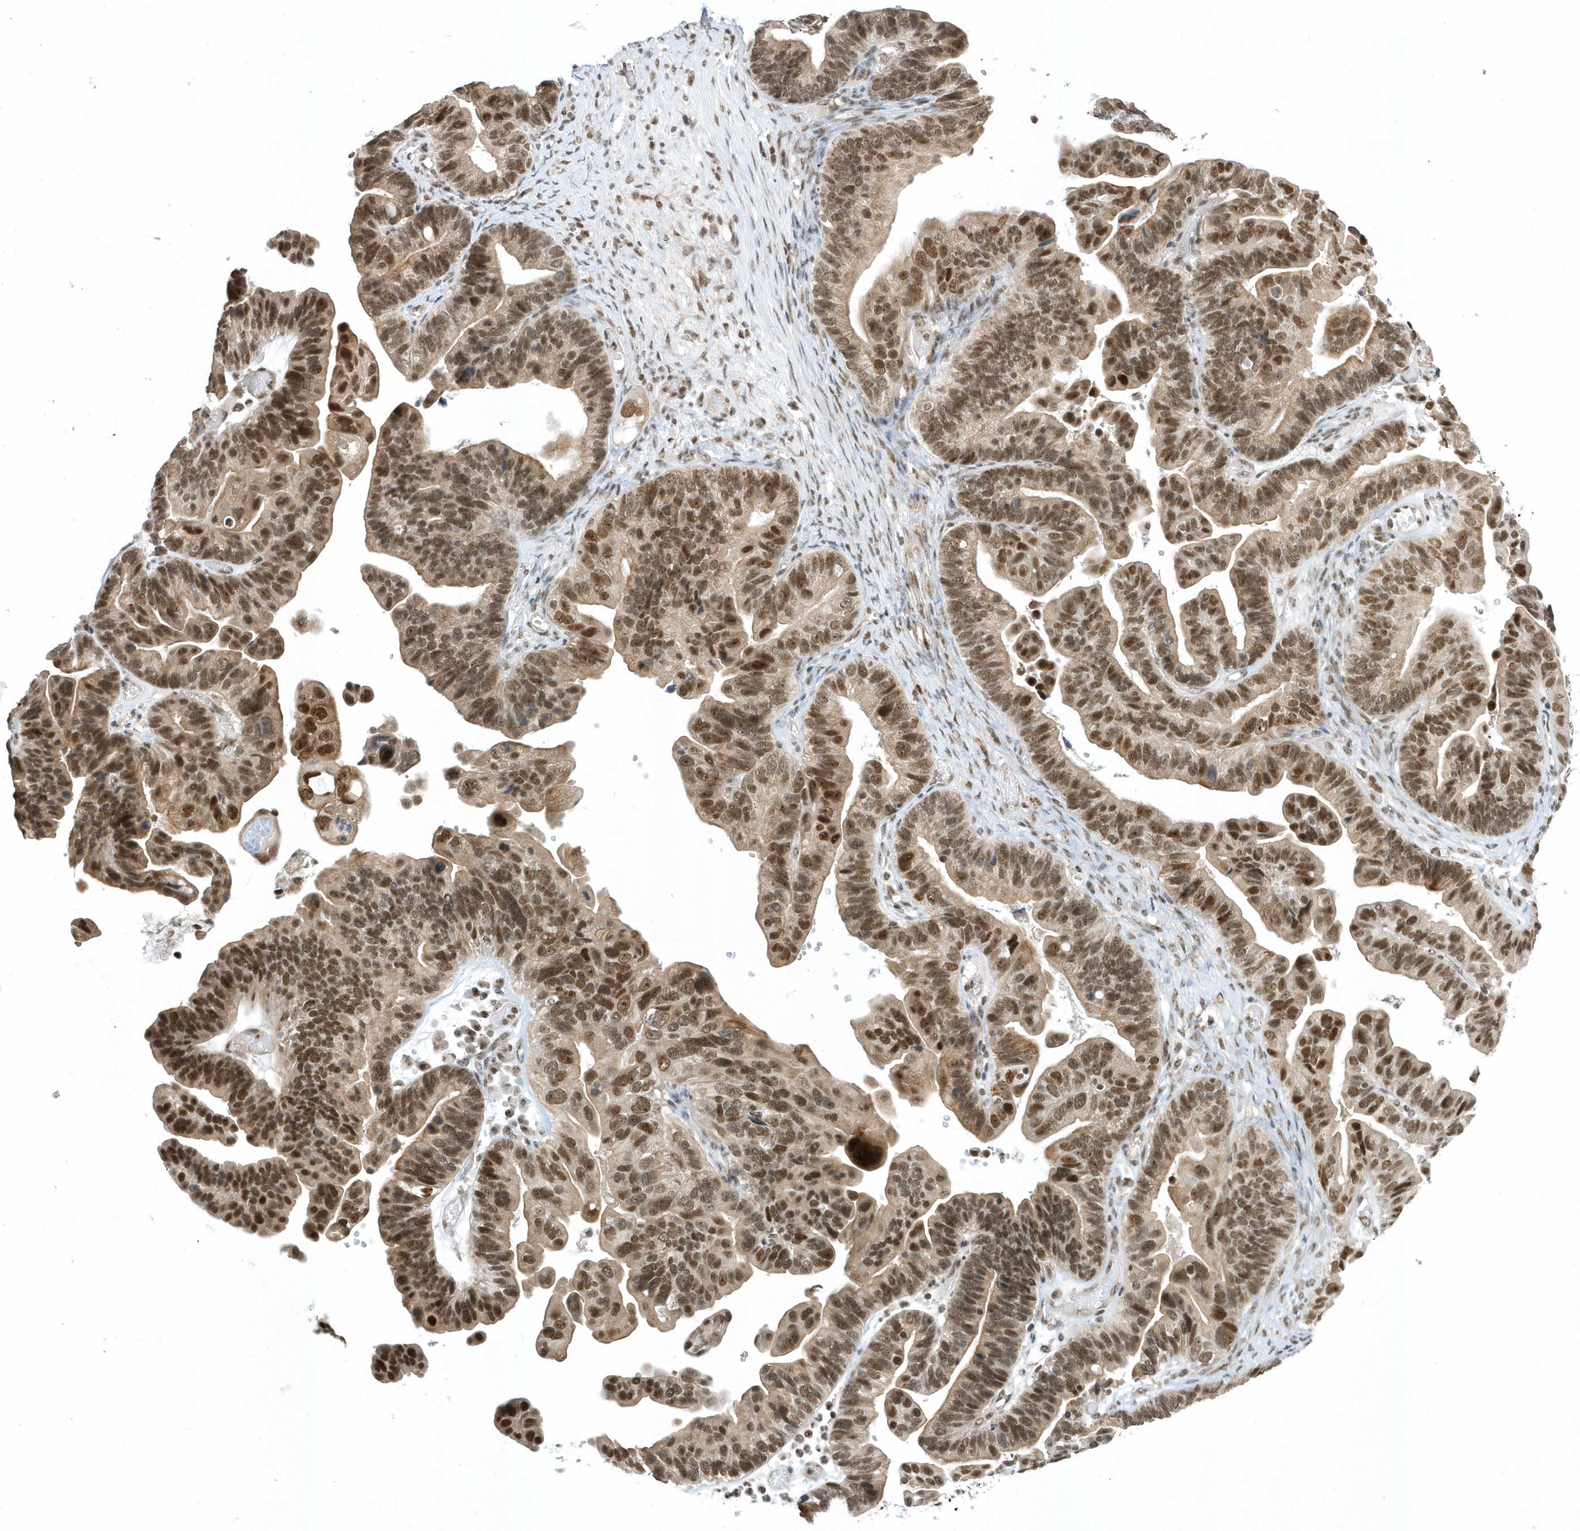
{"staining": {"intensity": "moderate", "quantity": ">75%", "location": "nuclear"}, "tissue": "ovarian cancer", "cell_type": "Tumor cells", "image_type": "cancer", "snomed": [{"axis": "morphology", "description": "Cystadenocarcinoma, serous, NOS"}, {"axis": "topography", "description": "Ovary"}], "caption": "This histopathology image displays IHC staining of human ovarian serous cystadenocarcinoma, with medium moderate nuclear positivity in about >75% of tumor cells.", "gene": "ZNF740", "patient": {"sex": "female", "age": 56}}